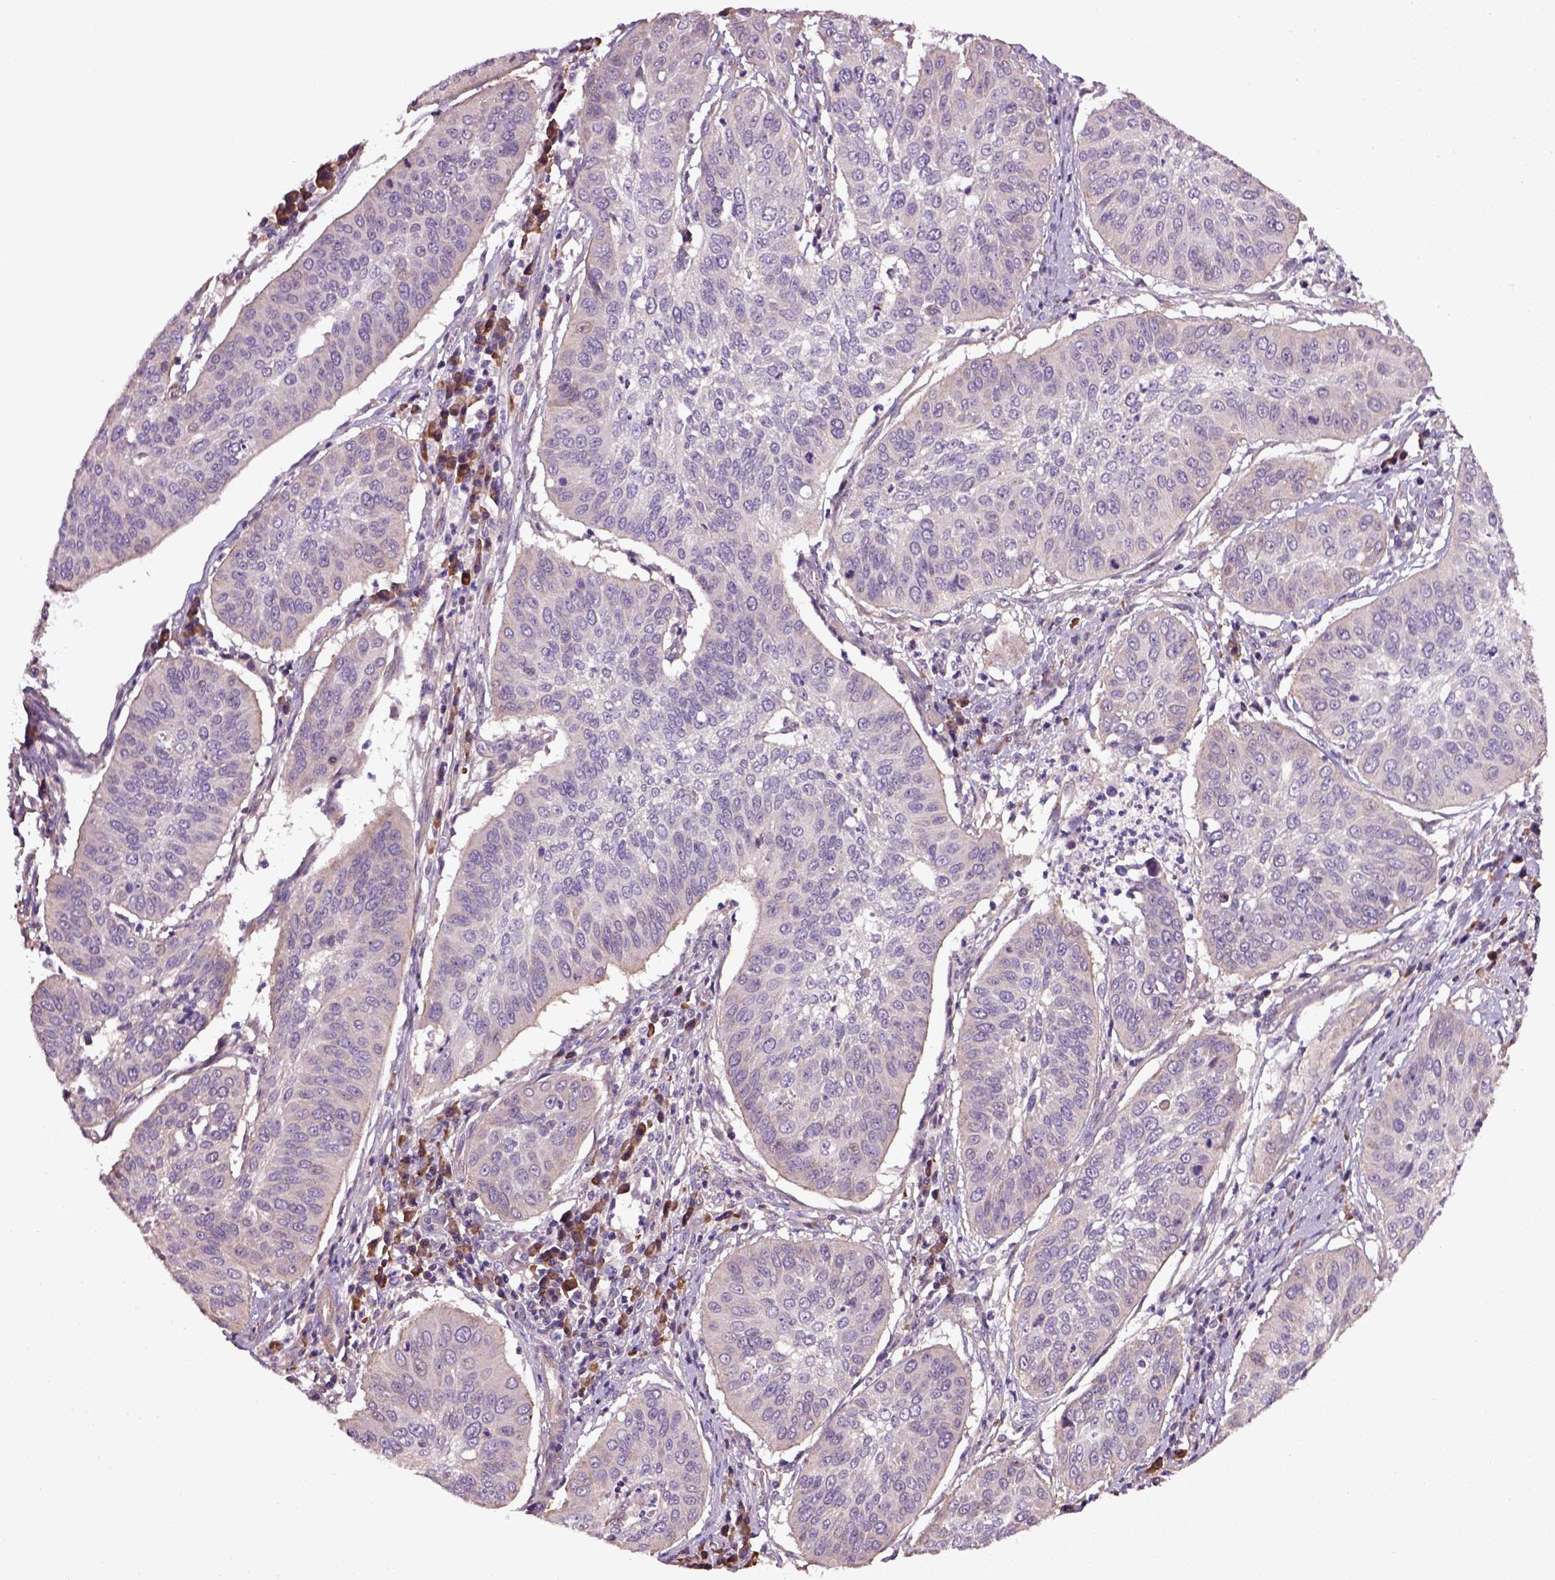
{"staining": {"intensity": "negative", "quantity": "none", "location": "none"}, "tissue": "cervical cancer", "cell_type": "Tumor cells", "image_type": "cancer", "snomed": [{"axis": "morphology", "description": "Normal tissue, NOS"}, {"axis": "morphology", "description": "Squamous cell carcinoma, NOS"}, {"axis": "topography", "description": "Cervix"}], "caption": "The image shows no staining of tumor cells in cervical cancer.", "gene": "TPRG1", "patient": {"sex": "female", "age": 39}}